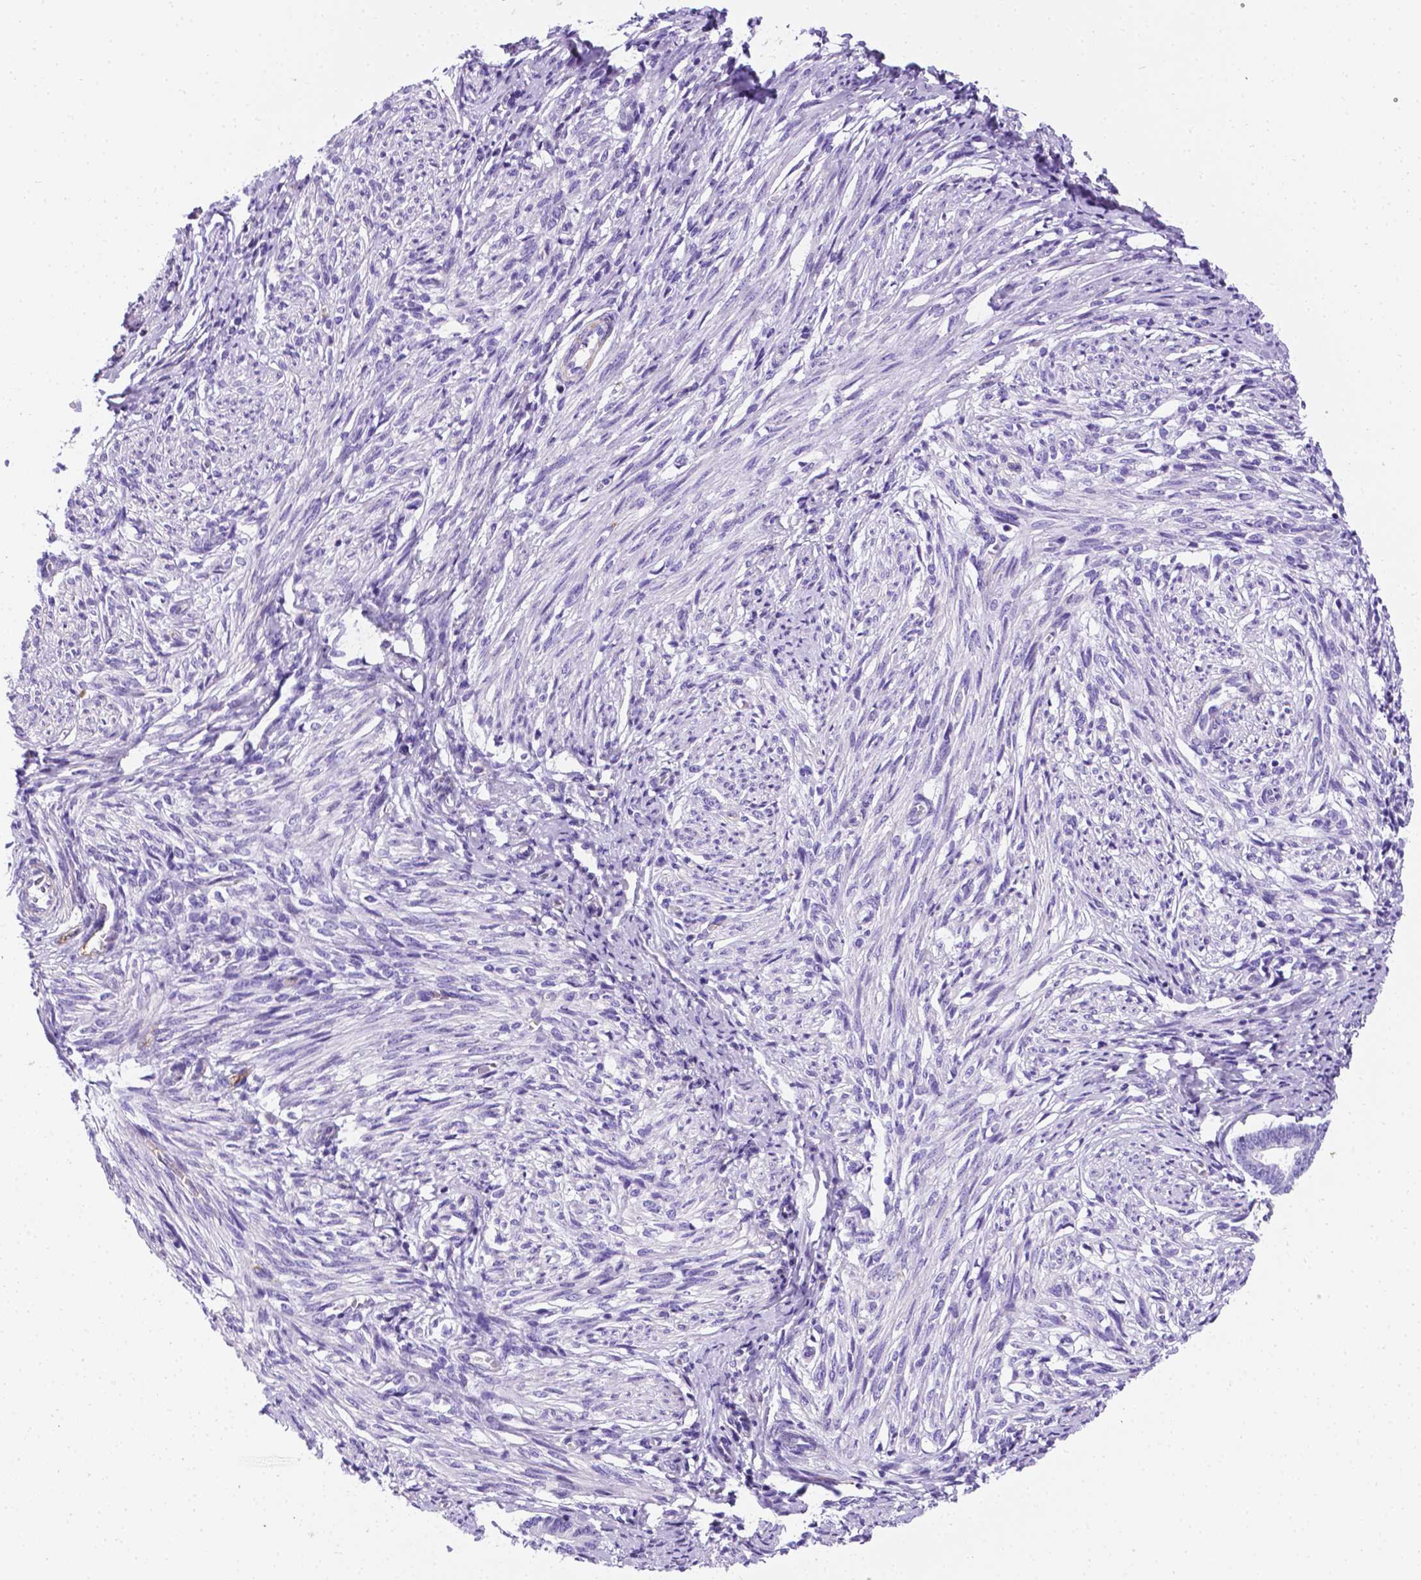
{"staining": {"intensity": "negative", "quantity": "none", "location": "none"}, "tissue": "endometrium", "cell_type": "Cells in endometrial stroma", "image_type": "normal", "snomed": [{"axis": "morphology", "description": "Normal tissue, NOS"}, {"axis": "topography", "description": "Endometrium"}], "caption": "Photomicrograph shows no significant protein staining in cells in endometrial stroma of normal endometrium. The staining is performed using DAB (3,3'-diaminobenzidine) brown chromogen with nuclei counter-stained in using hematoxylin.", "gene": "APOE", "patient": {"sex": "female", "age": 50}}